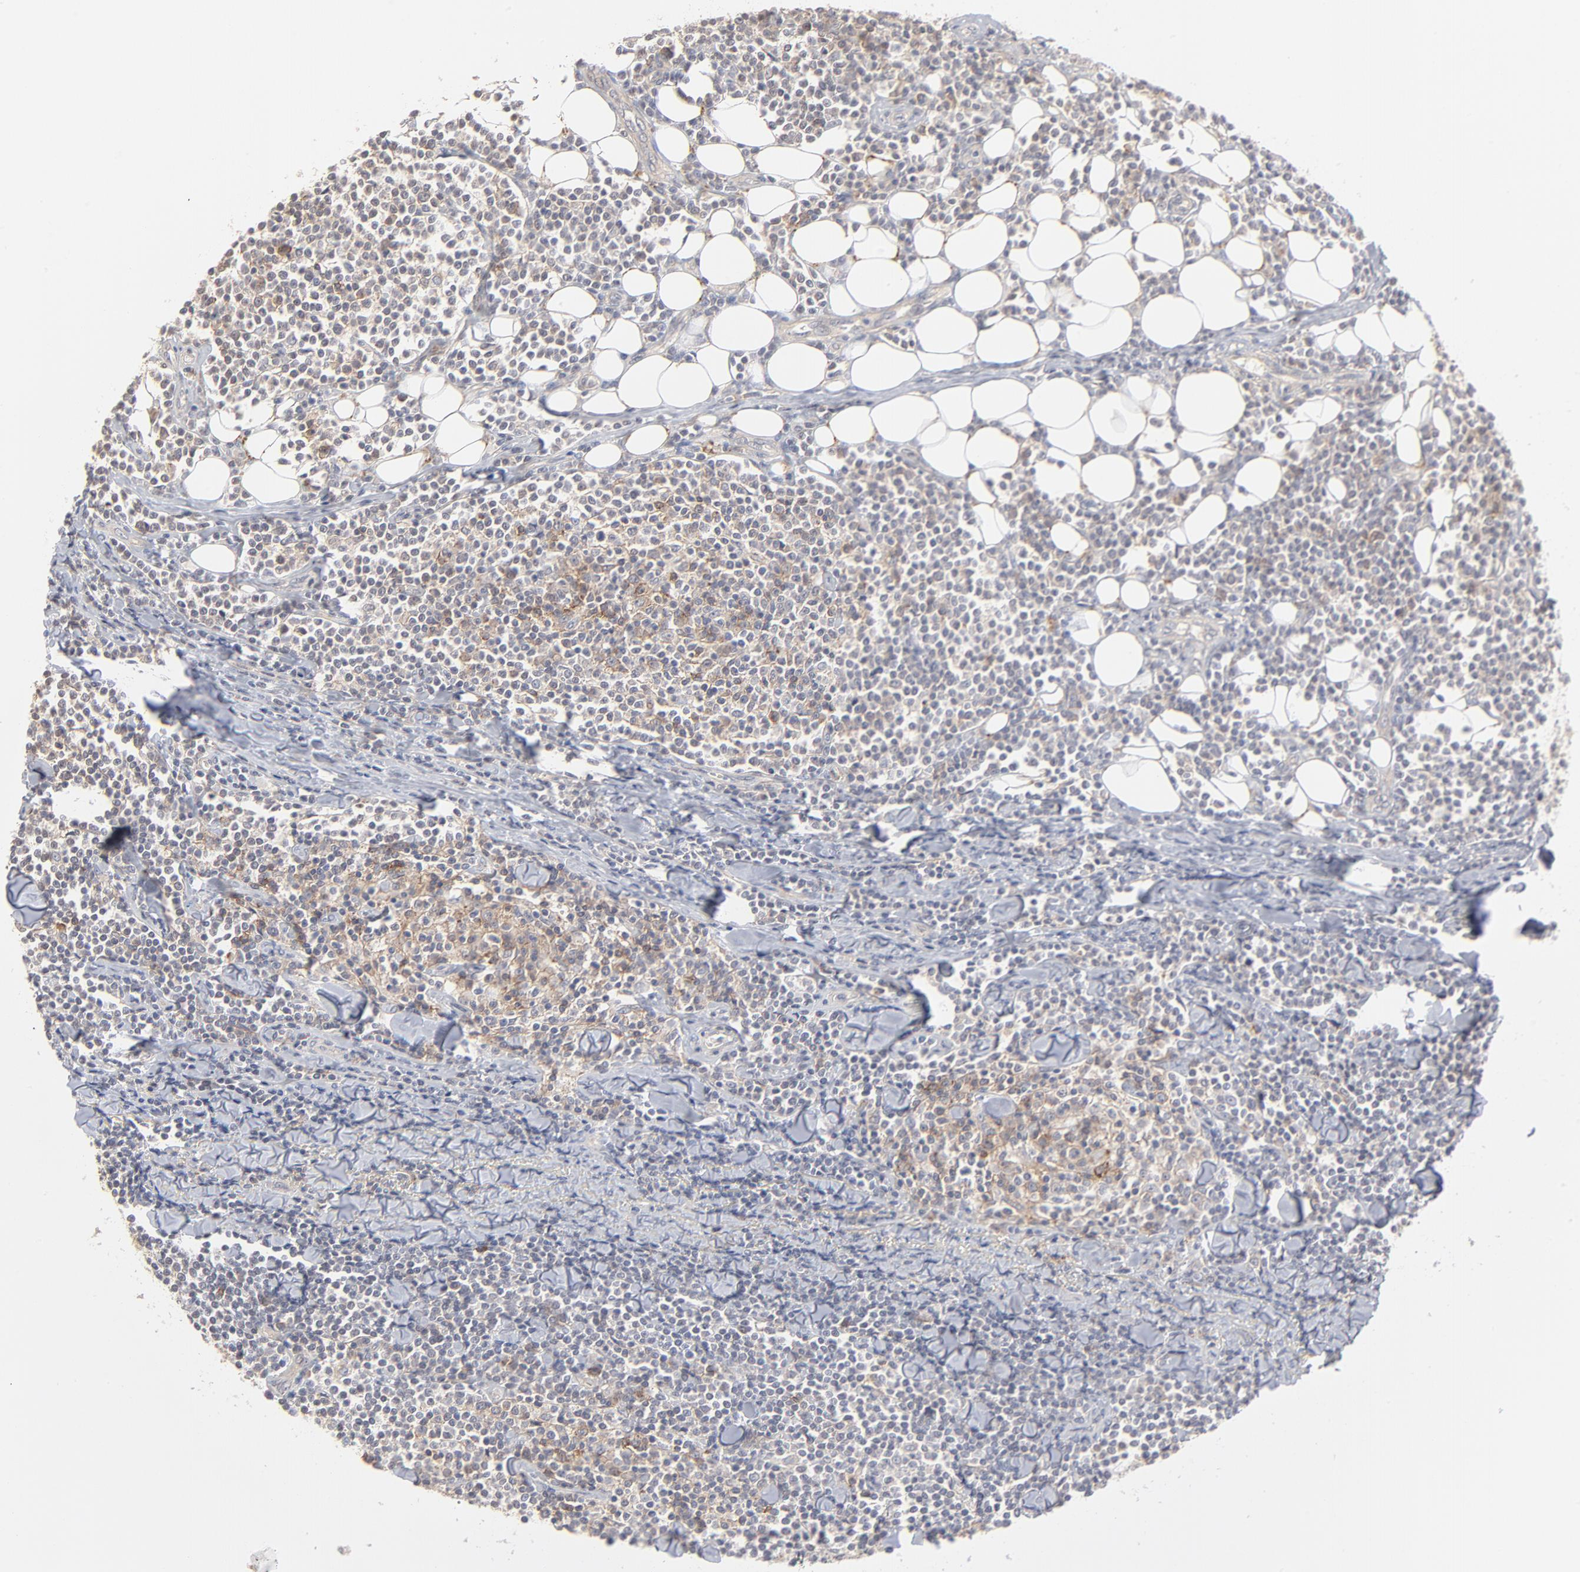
{"staining": {"intensity": "moderate", "quantity": "25%-75%", "location": "cytoplasmic/membranous"}, "tissue": "lymphoma", "cell_type": "Tumor cells", "image_type": "cancer", "snomed": [{"axis": "morphology", "description": "Malignant lymphoma, non-Hodgkin's type, Low grade"}, {"axis": "topography", "description": "Soft tissue"}], "caption": "Immunohistochemical staining of malignant lymphoma, non-Hodgkin's type (low-grade) exhibits moderate cytoplasmic/membranous protein staining in about 25%-75% of tumor cells.", "gene": "SLC16A1", "patient": {"sex": "male", "age": 92}}